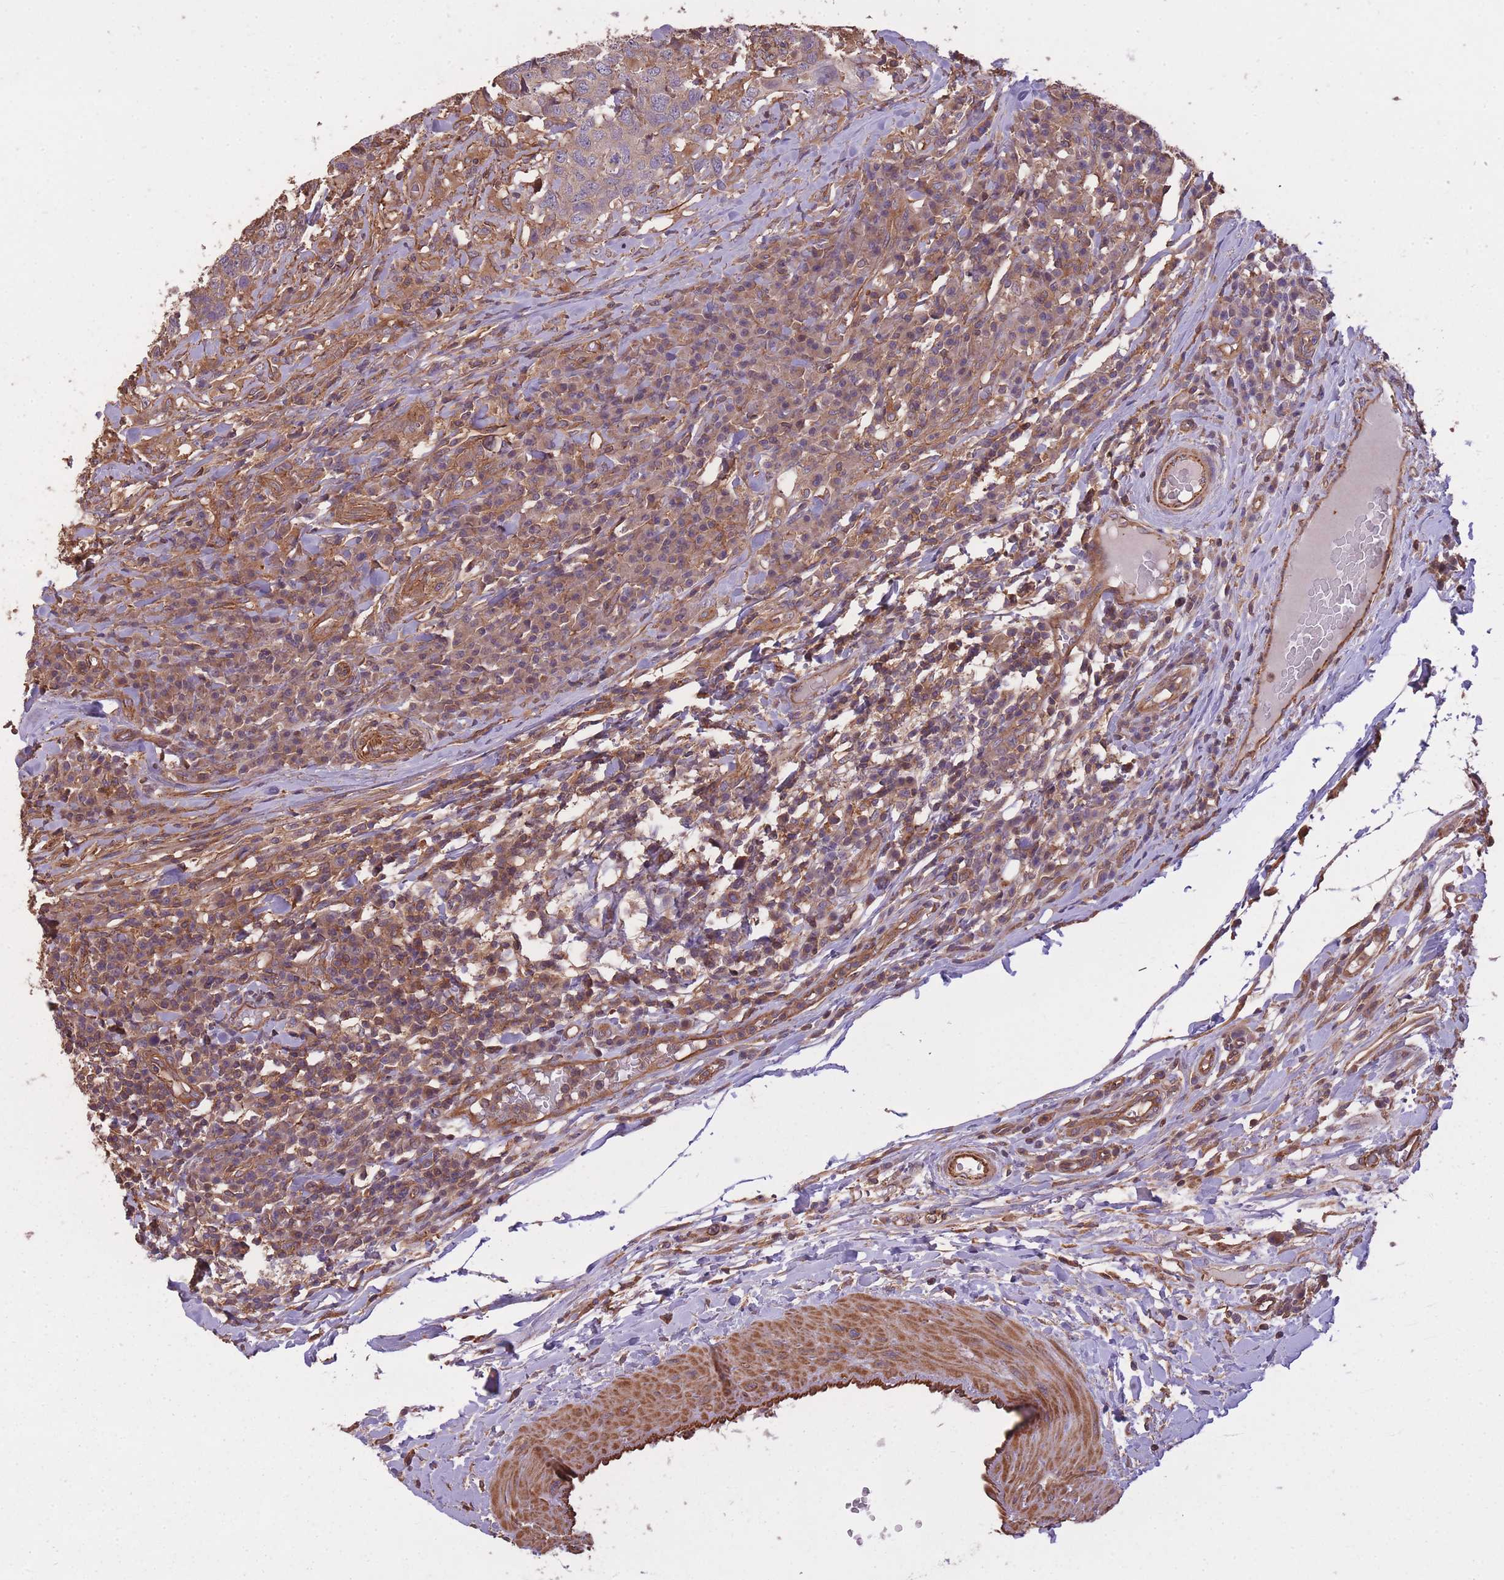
{"staining": {"intensity": "weak", "quantity": ">75%", "location": "cytoplasmic/membranous"}, "tissue": "head and neck cancer", "cell_type": "Tumor cells", "image_type": "cancer", "snomed": [{"axis": "morphology", "description": "Normal tissue, NOS"}, {"axis": "morphology", "description": "Squamous cell carcinoma, NOS"}, {"axis": "topography", "description": "Skeletal muscle"}, {"axis": "topography", "description": "Vascular tissue"}, {"axis": "topography", "description": "Peripheral nerve tissue"}, {"axis": "topography", "description": "Head-Neck"}], "caption": "Human head and neck cancer stained for a protein (brown) exhibits weak cytoplasmic/membranous positive positivity in about >75% of tumor cells.", "gene": "ARMH3", "patient": {"sex": "male", "age": 66}}